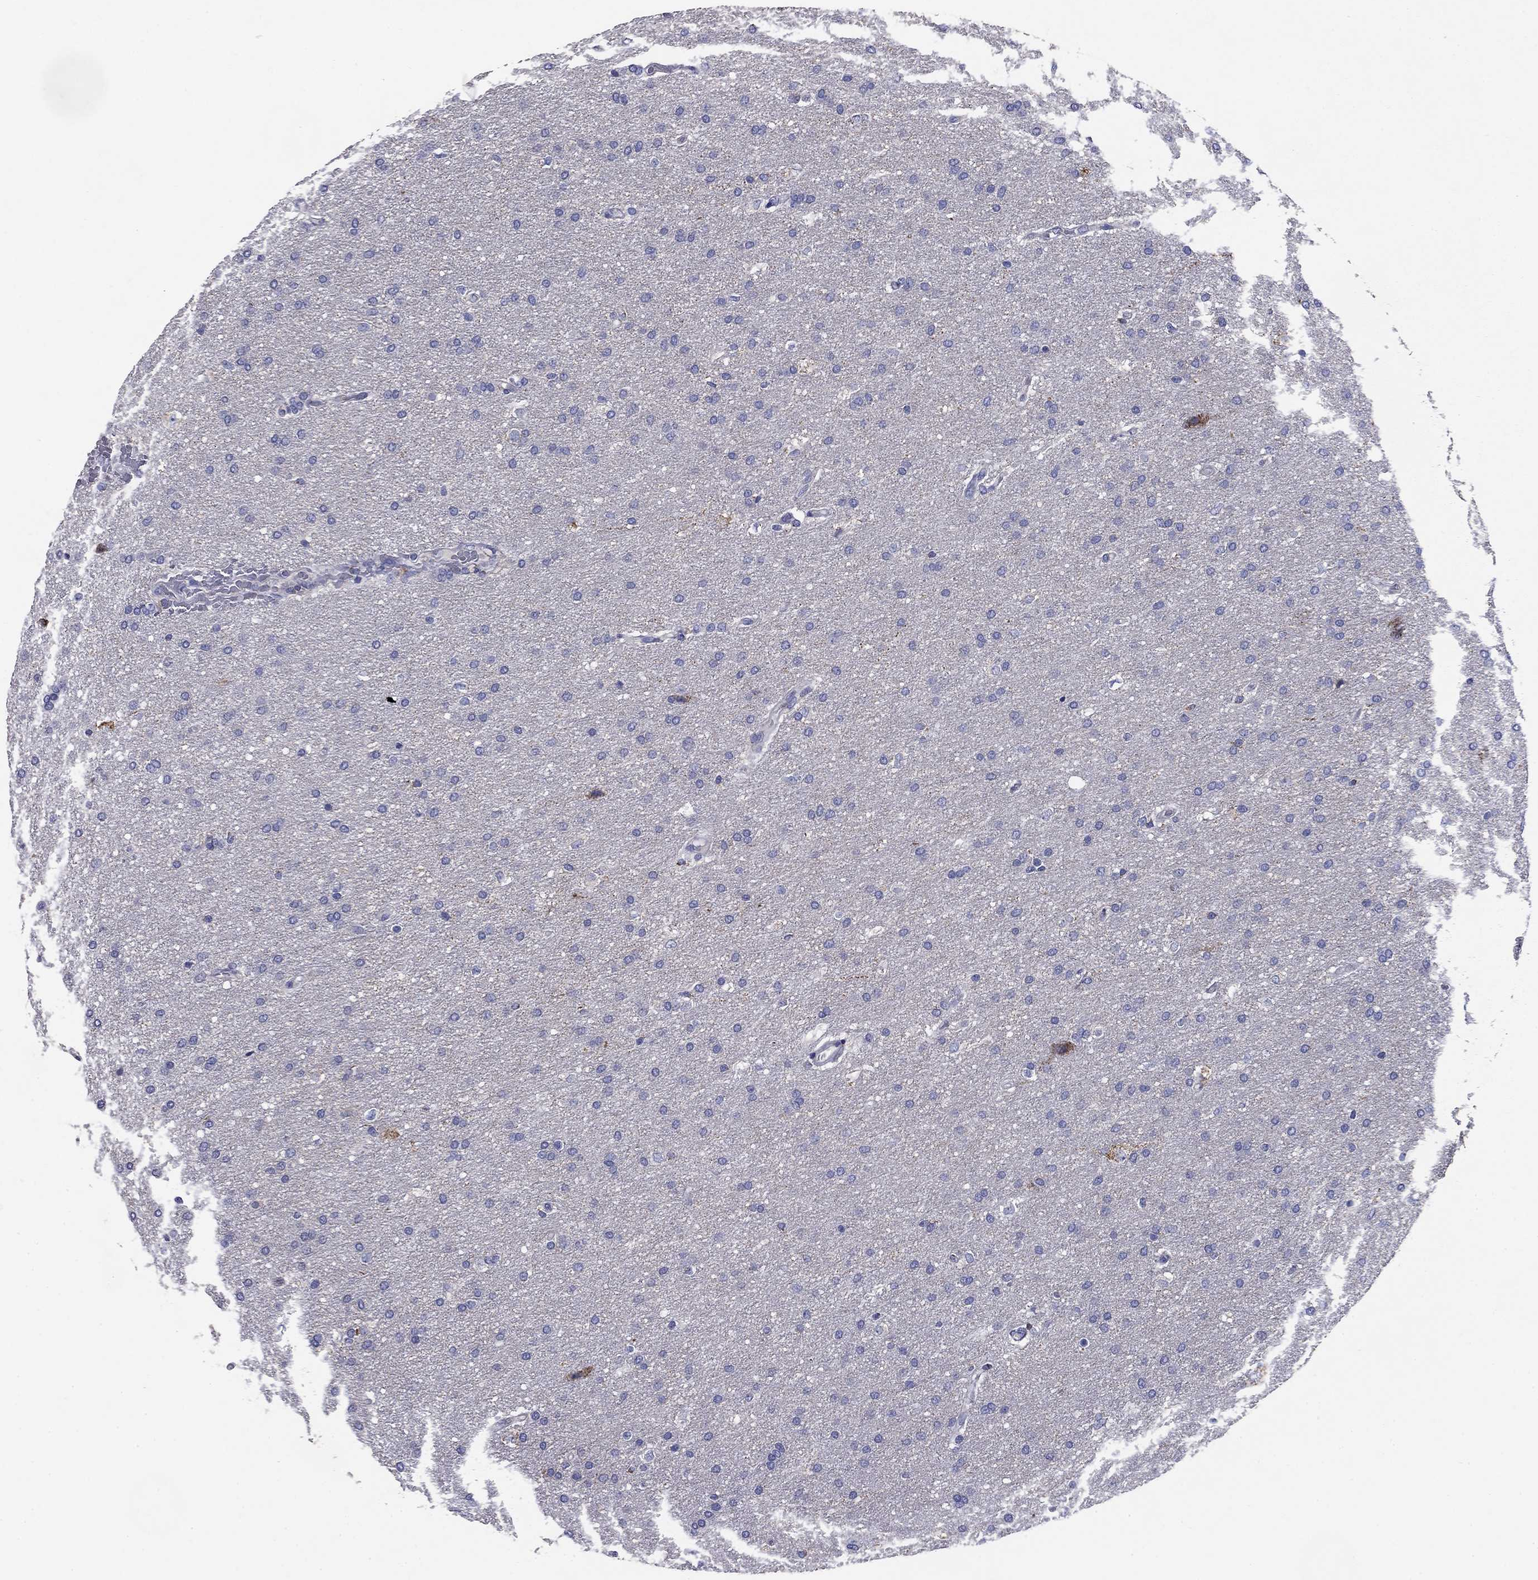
{"staining": {"intensity": "negative", "quantity": "none", "location": "none"}, "tissue": "glioma", "cell_type": "Tumor cells", "image_type": "cancer", "snomed": [{"axis": "morphology", "description": "Glioma, malignant, Low grade"}, {"axis": "topography", "description": "Brain"}], "caption": "This is an IHC photomicrograph of low-grade glioma (malignant). There is no staining in tumor cells.", "gene": "NDUFA4L2", "patient": {"sex": "female", "age": 37}}